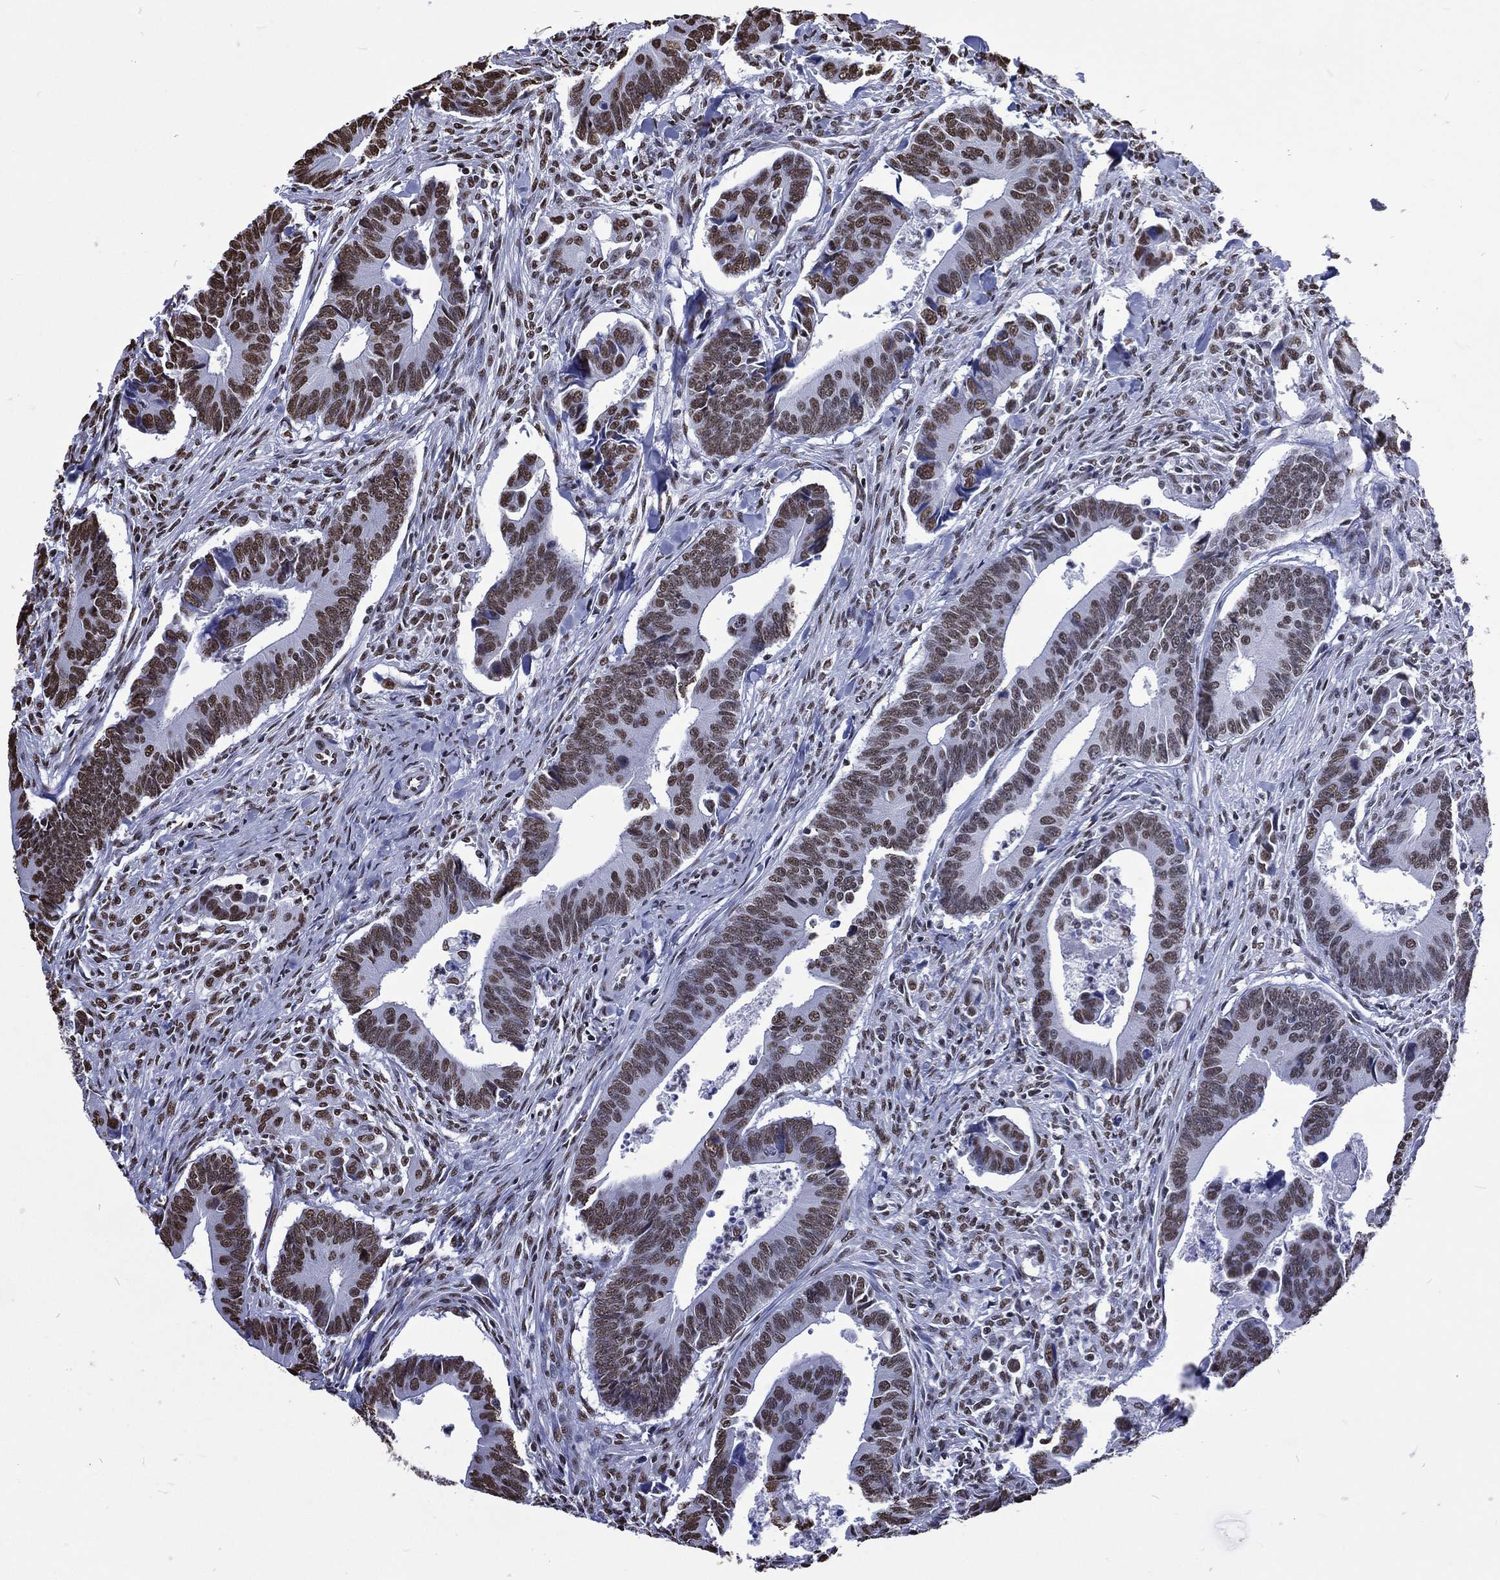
{"staining": {"intensity": "moderate", "quantity": ">75%", "location": "nuclear"}, "tissue": "colorectal cancer", "cell_type": "Tumor cells", "image_type": "cancer", "snomed": [{"axis": "morphology", "description": "Adenocarcinoma, NOS"}, {"axis": "topography", "description": "Rectum"}], "caption": "The micrograph displays a brown stain indicating the presence of a protein in the nuclear of tumor cells in colorectal adenocarcinoma.", "gene": "RETREG2", "patient": {"sex": "male", "age": 67}}